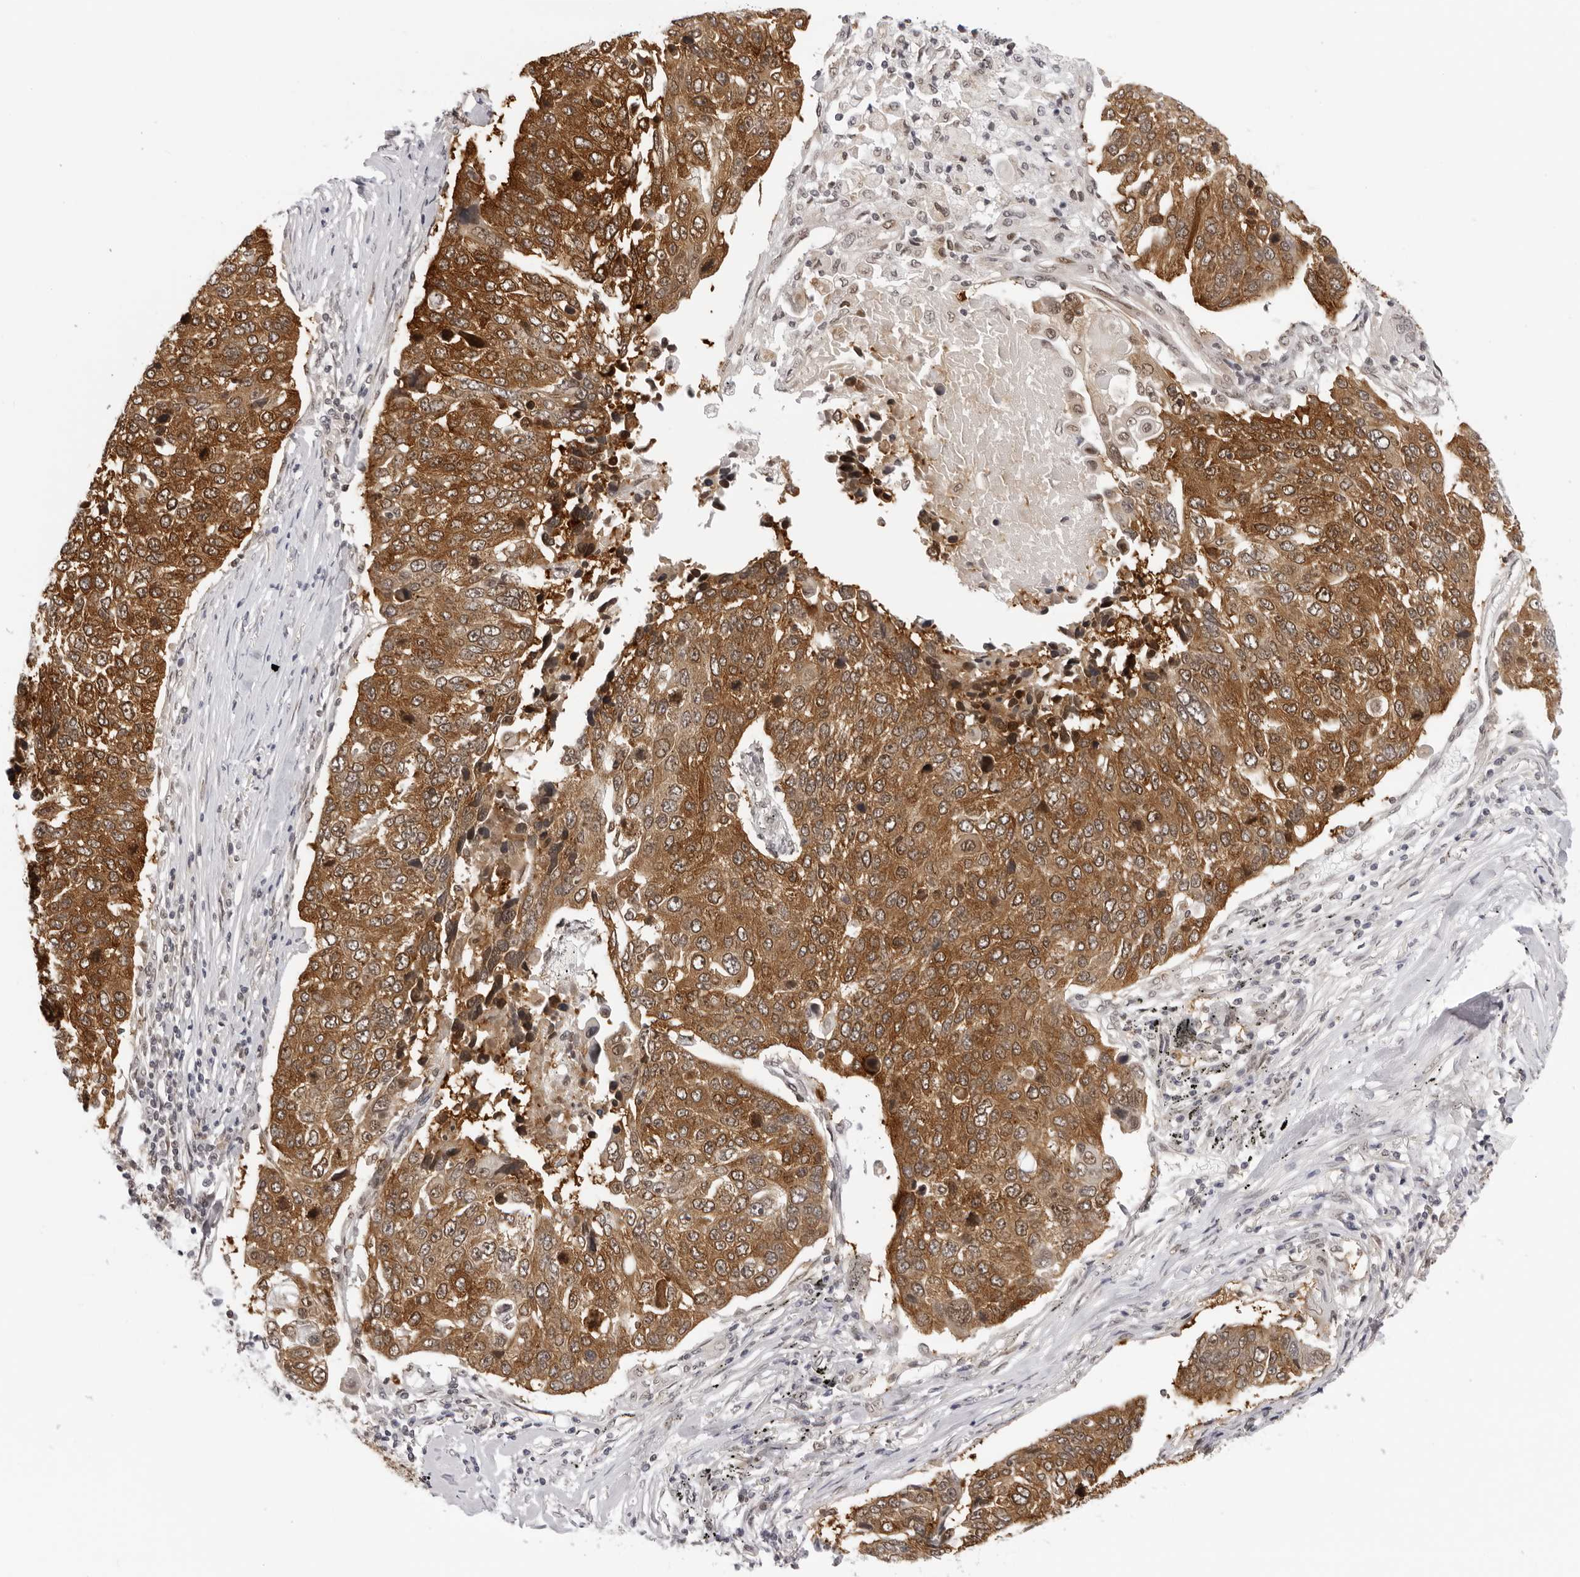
{"staining": {"intensity": "moderate", "quantity": ">75%", "location": "cytoplasmic/membranous"}, "tissue": "lung cancer", "cell_type": "Tumor cells", "image_type": "cancer", "snomed": [{"axis": "morphology", "description": "Squamous cell carcinoma, NOS"}, {"axis": "topography", "description": "Lung"}], "caption": "The photomicrograph displays immunohistochemical staining of lung squamous cell carcinoma. There is moderate cytoplasmic/membranous staining is identified in approximately >75% of tumor cells.", "gene": "WDR77", "patient": {"sex": "male", "age": 66}}